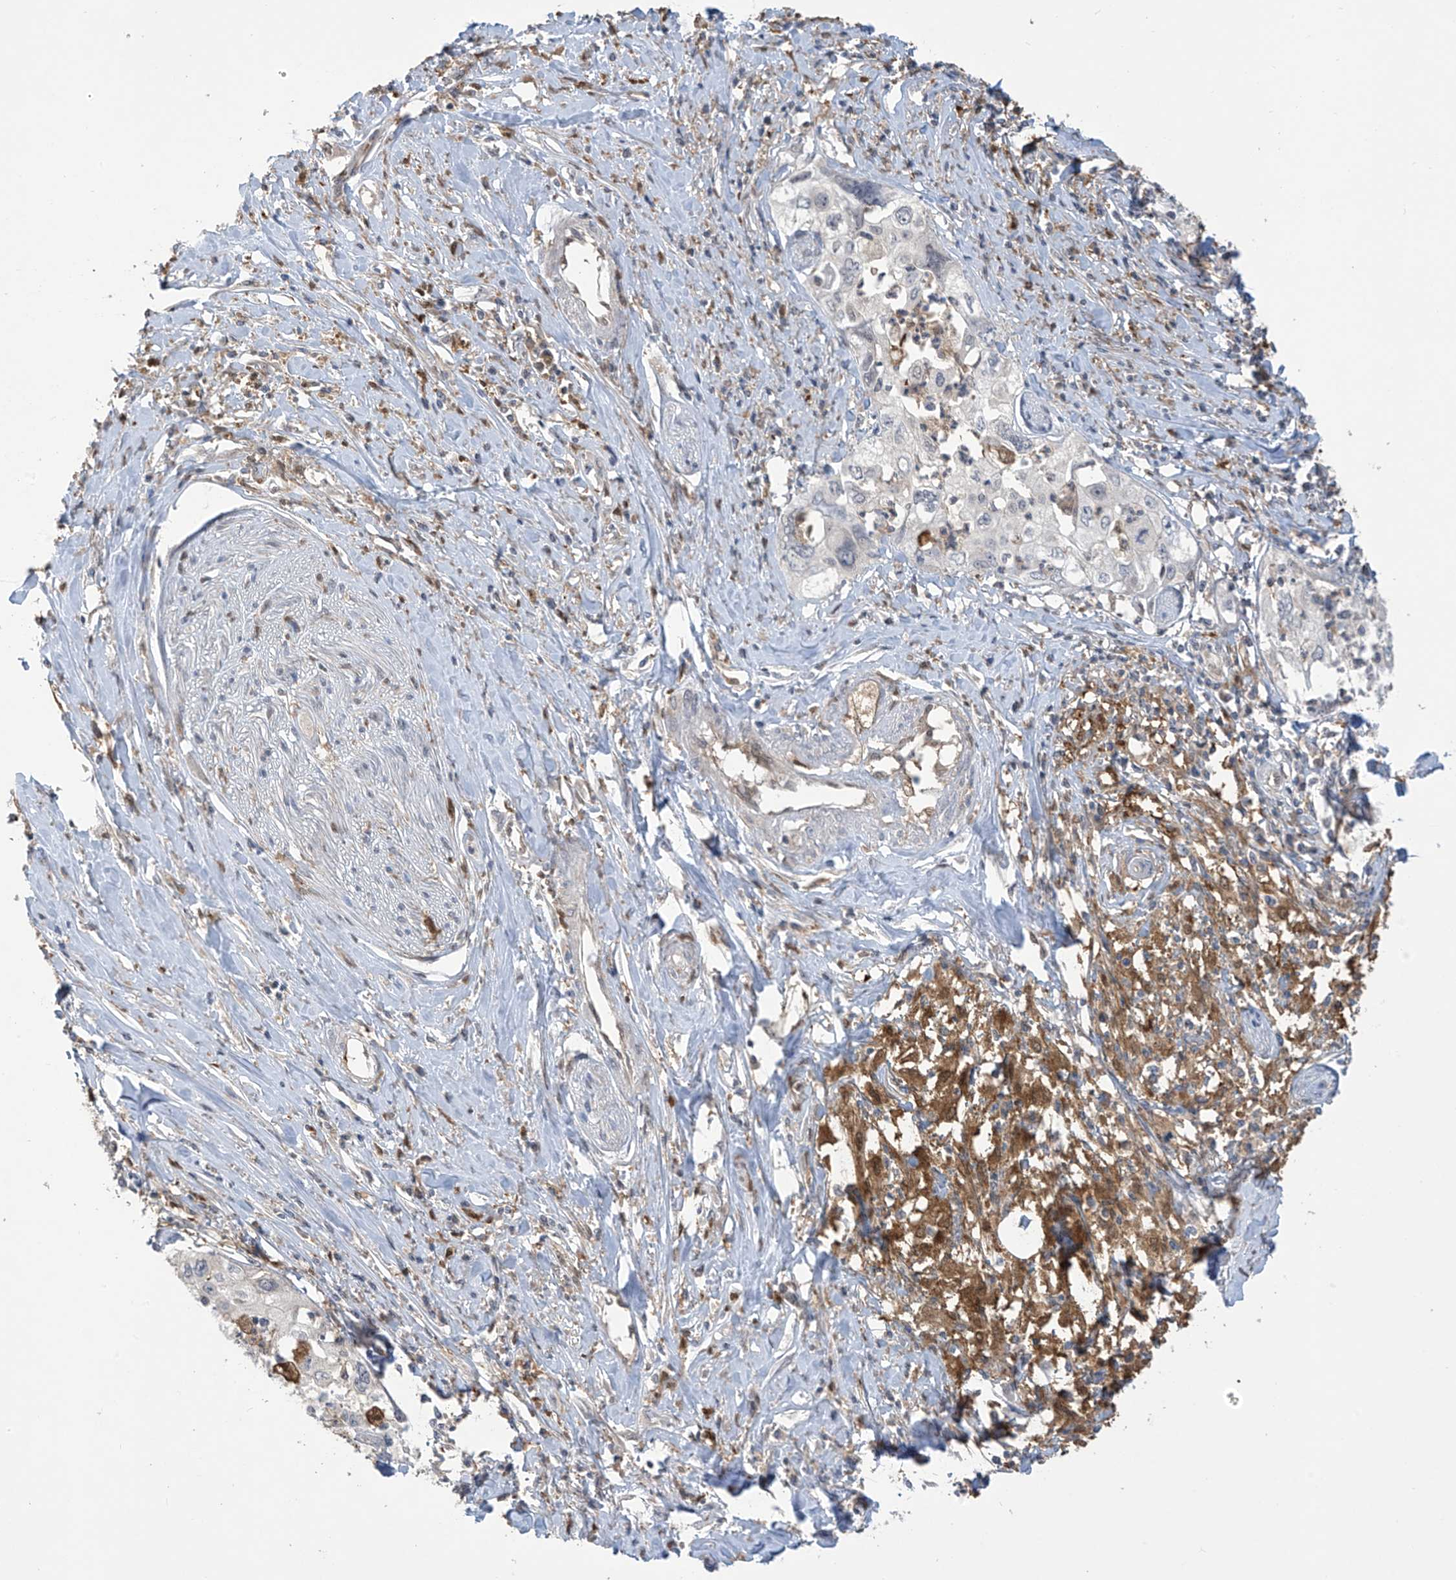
{"staining": {"intensity": "negative", "quantity": "none", "location": "none"}, "tissue": "cervical cancer", "cell_type": "Tumor cells", "image_type": "cancer", "snomed": [{"axis": "morphology", "description": "Squamous cell carcinoma, NOS"}, {"axis": "topography", "description": "Cervix"}], "caption": "IHC photomicrograph of neoplastic tissue: human cervical cancer stained with DAB (3,3'-diaminobenzidine) displays no significant protein positivity in tumor cells. (DAB immunohistochemistry (IHC), high magnification).", "gene": "IDH1", "patient": {"sex": "female", "age": 31}}